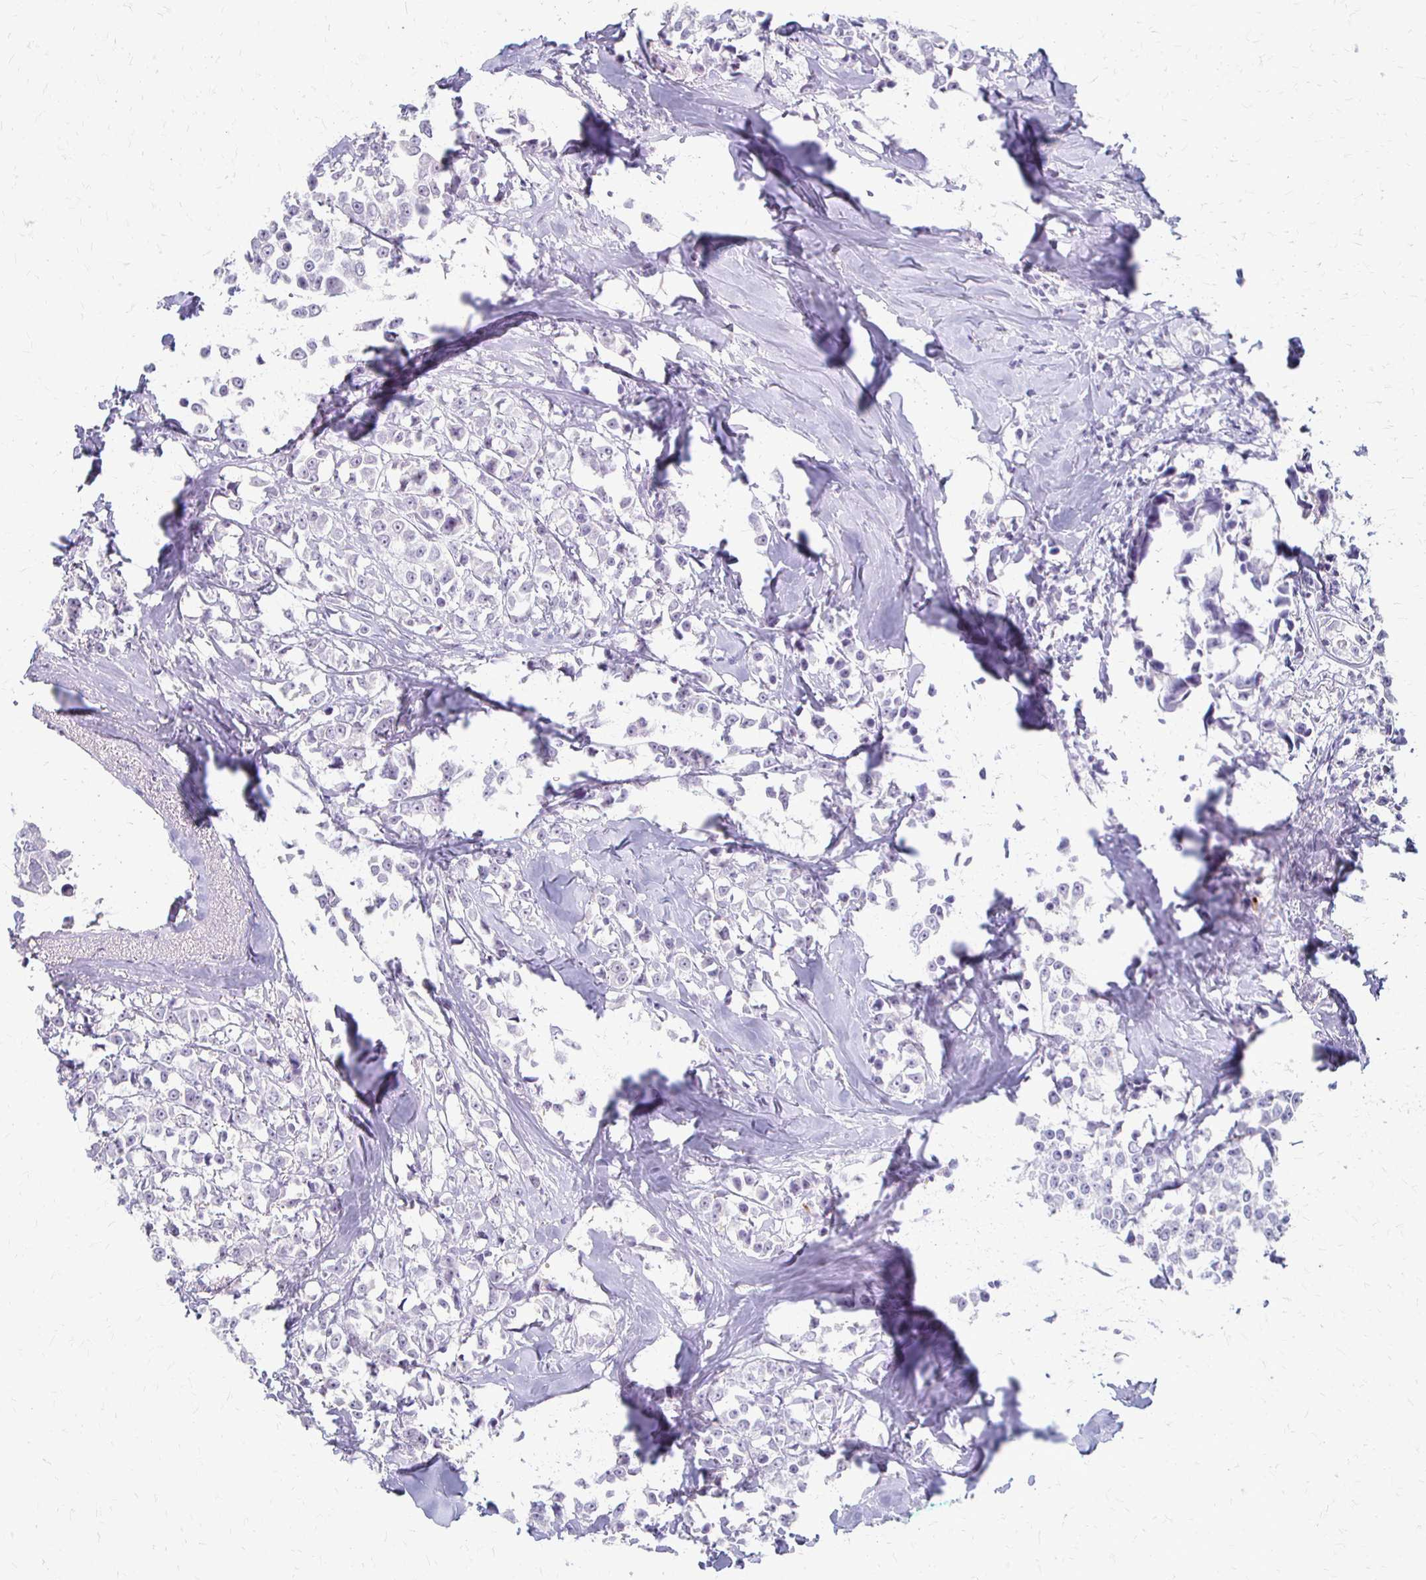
{"staining": {"intensity": "negative", "quantity": "none", "location": "none"}, "tissue": "breast cancer", "cell_type": "Tumor cells", "image_type": "cancer", "snomed": [{"axis": "morphology", "description": "Duct carcinoma"}, {"axis": "topography", "description": "Breast"}], "caption": "Histopathology image shows no protein expression in tumor cells of infiltrating ductal carcinoma (breast) tissue. The staining was performed using DAB (3,3'-diaminobenzidine) to visualize the protein expression in brown, while the nuclei were stained in blue with hematoxylin (Magnification: 20x).", "gene": "ACP5", "patient": {"sex": "female", "age": 80}}